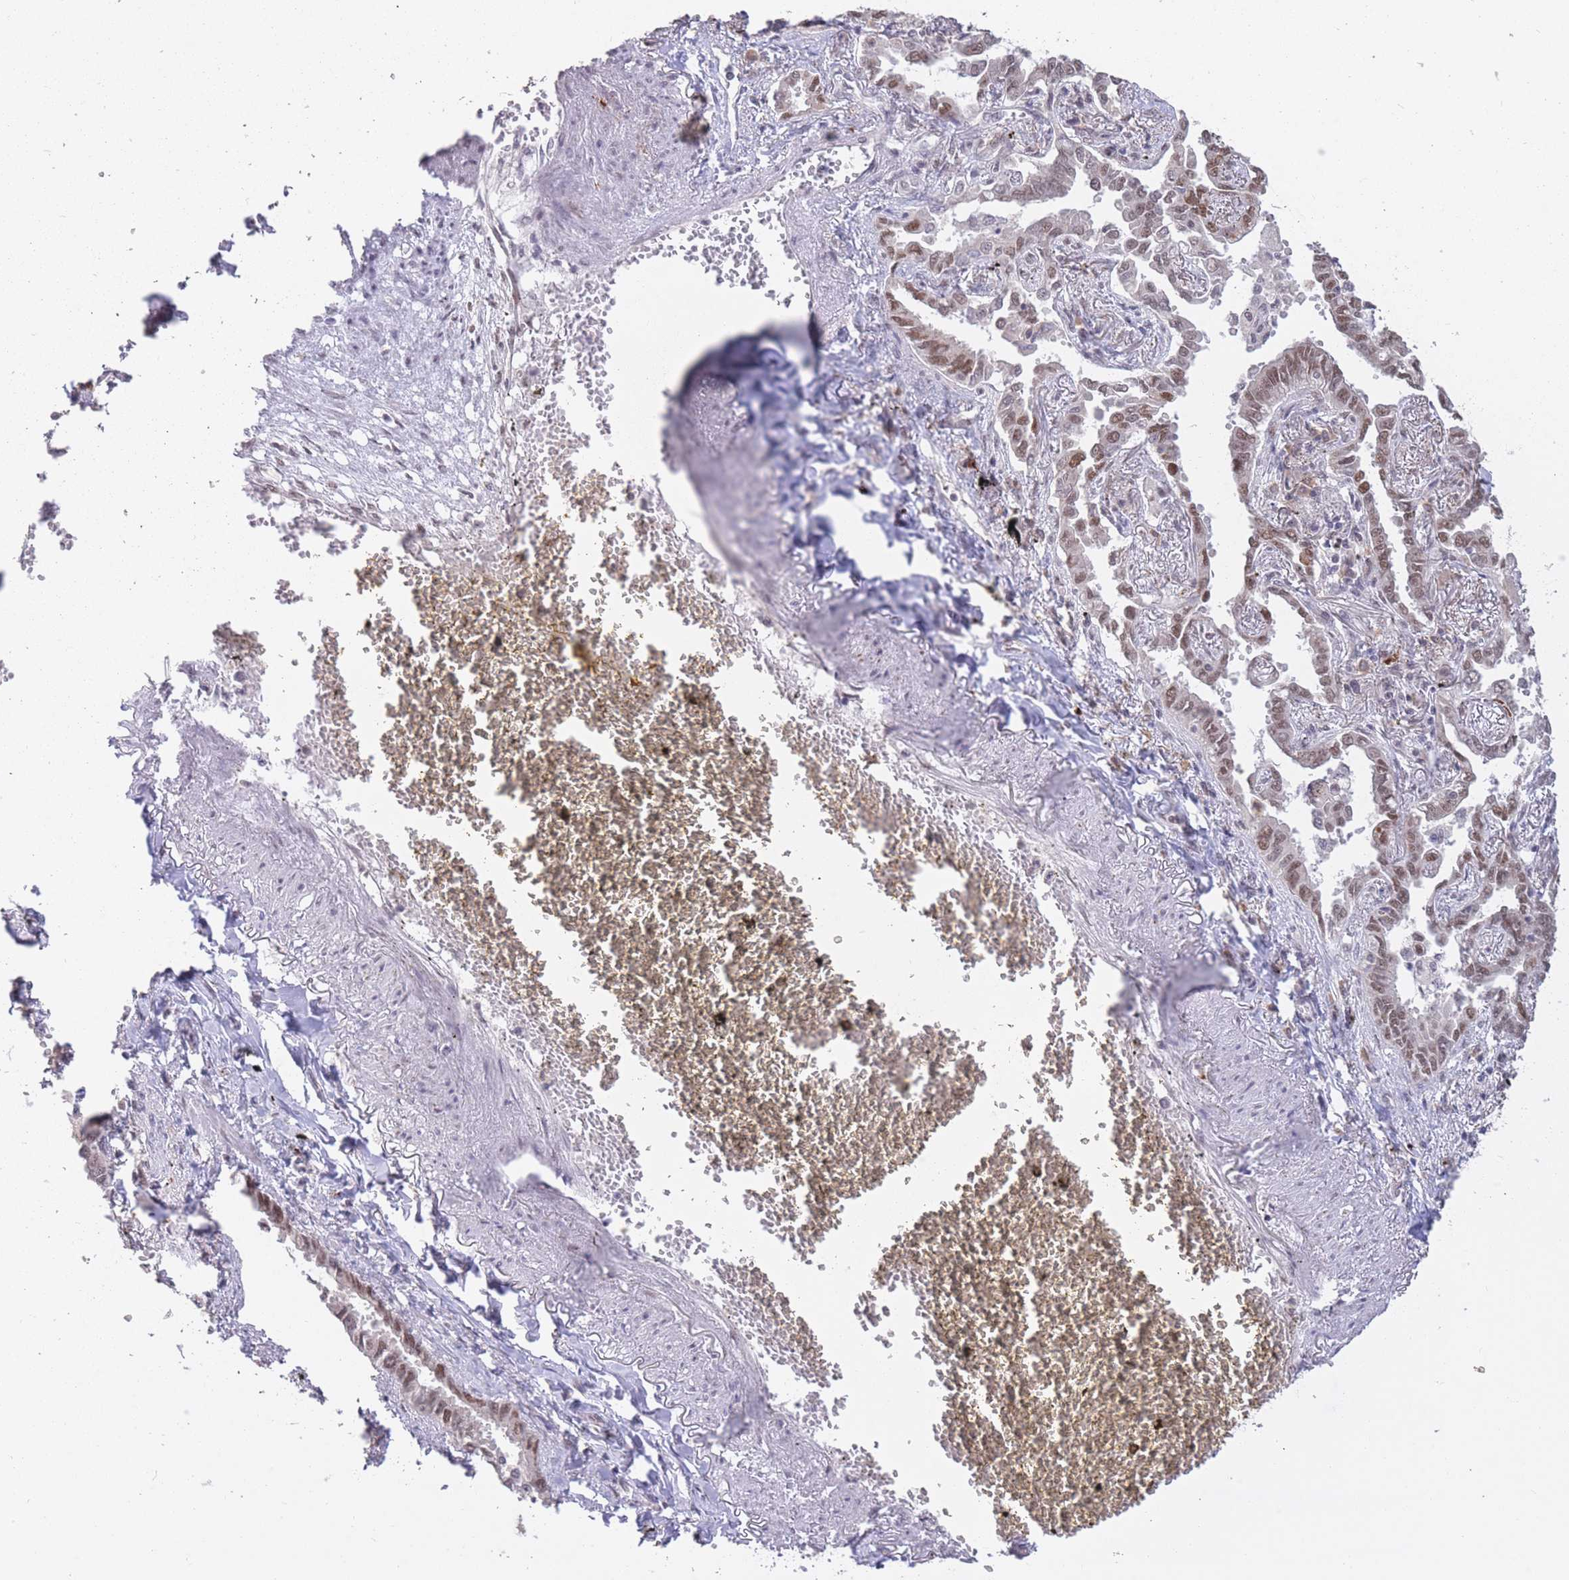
{"staining": {"intensity": "moderate", "quantity": ">75%", "location": "nuclear"}, "tissue": "lung cancer", "cell_type": "Tumor cells", "image_type": "cancer", "snomed": [{"axis": "morphology", "description": "Adenocarcinoma, NOS"}, {"axis": "topography", "description": "Lung"}], "caption": "Lung cancer (adenocarcinoma) stained for a protein shows moderate nuclear positivity in tumor cells.", "gene": "HNRNPUL1", "patient": {"sex": "male", "age": 67}}